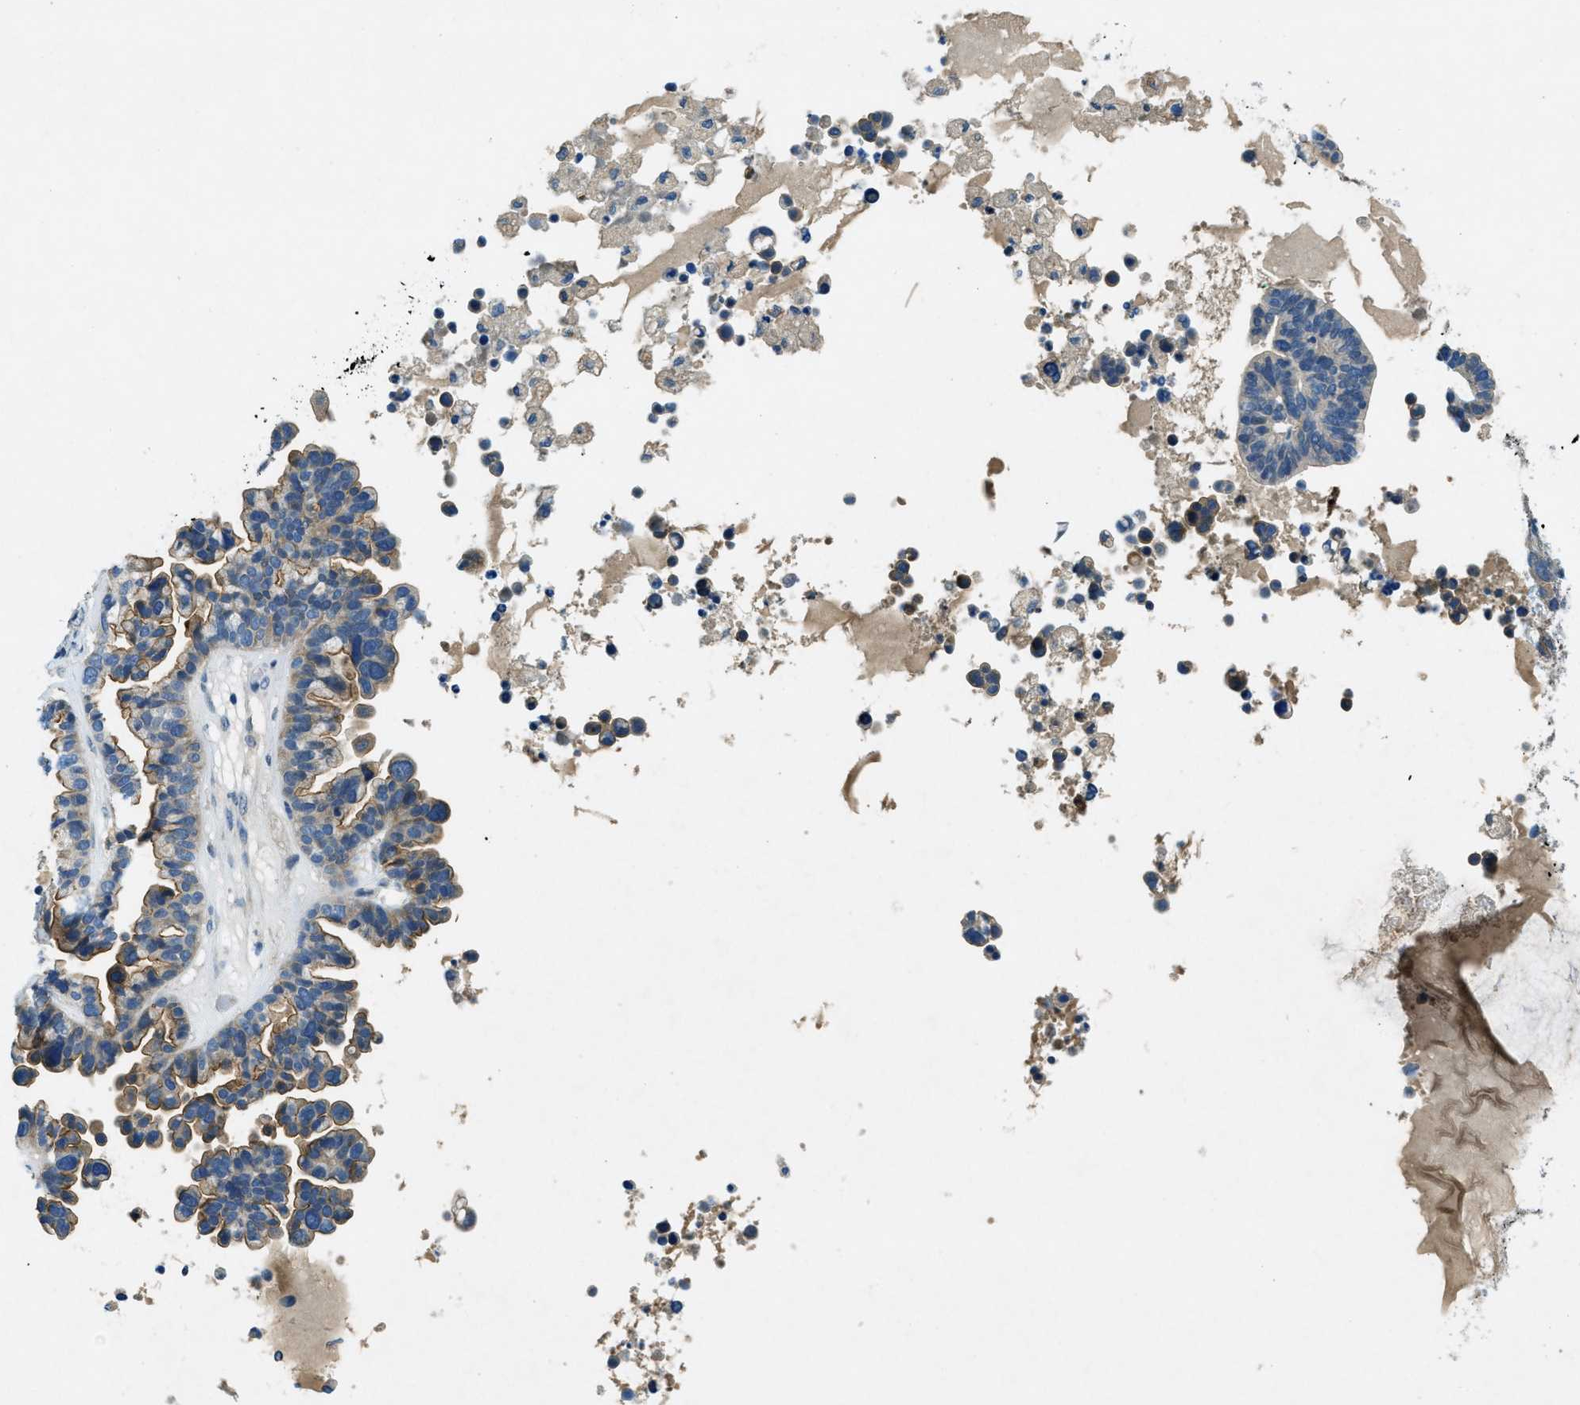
{"staining": {"intensity": "moderate", "quantity": "25%-75%", "location": "cytoplasmic/membranous"}, "tissue": "ovarian cancer", "cell_type": "Tumor cells", "image_type": "cancer", "snomed": [{"axis": "morphology", "description": "Cystadenocarcinoma, serous, NOS"}, {"axis": "topography", "description": "Ovary"}], "caption": "Tumor cells reveal medium levels of moderate cytoplasmic/membranous staining in about 25%-75% of cells in human ovarian cancer (serous cystadenocarcinoma).", "gene": "SNX14", "patient": {"sex": "female", "age": 56}}